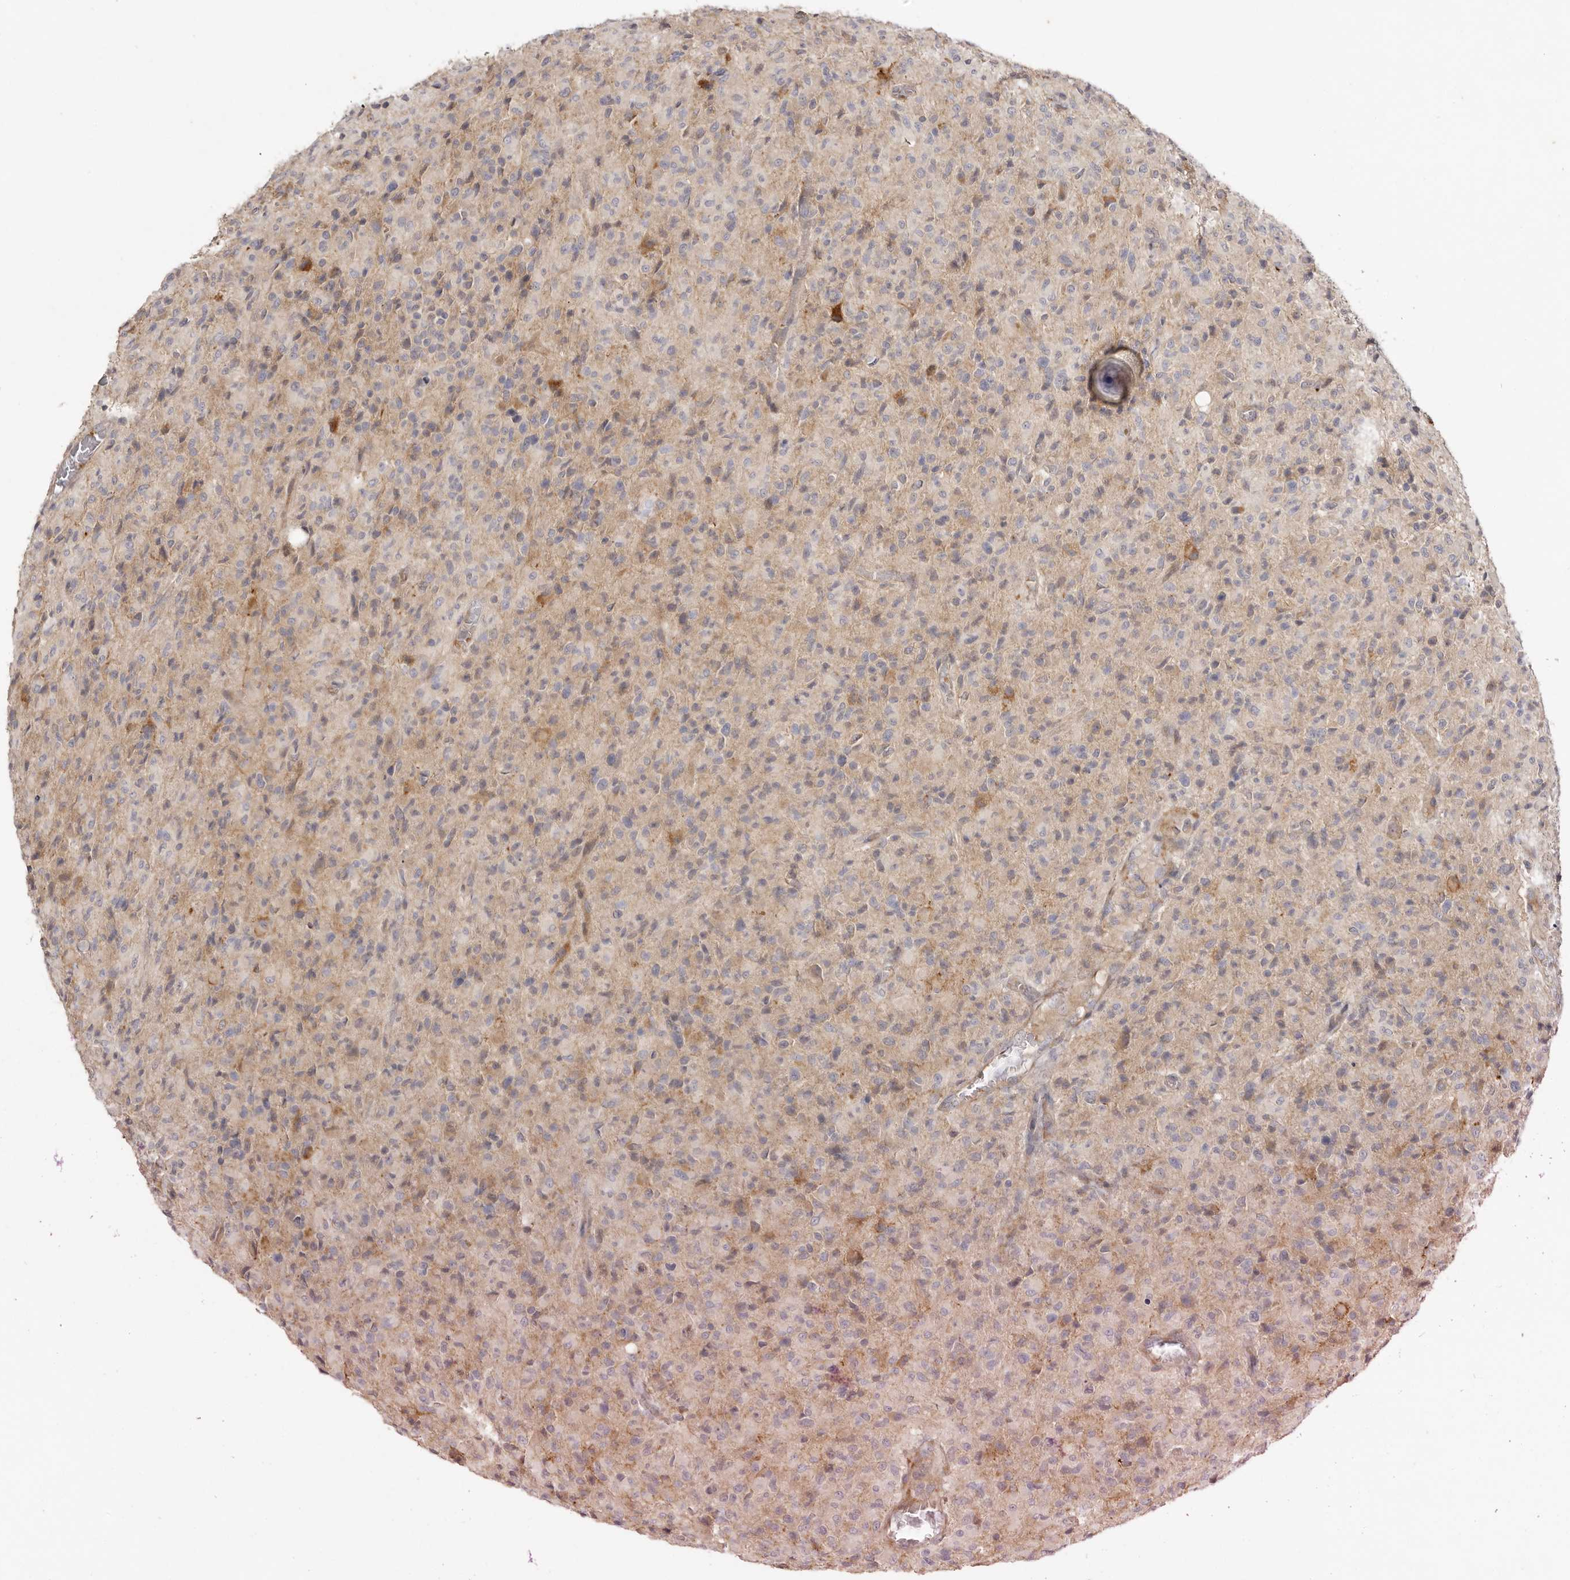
{"staining": {"intensity": "negative", "quantity": "none", "location": "none"}, "tissue": "glioma", "cell_type": "Tumor cells", "image_type": "cancer", "snomed": [{"axis": "morphology", "description": "Glioma, malignant, High grade"}, {"axis": "topography", "description": "Brain"}], "caption": "IHC micrograph of neoplastic tissue: malignant glioma (high-grade) stained with DAB displays no significant protein positivity in tumor cells. (Brightfield microscopy of DAB immunohistochemistry at high magnification).", "gene": "ADAMTS9", "patient": {"sex": "female", "age": 57}}